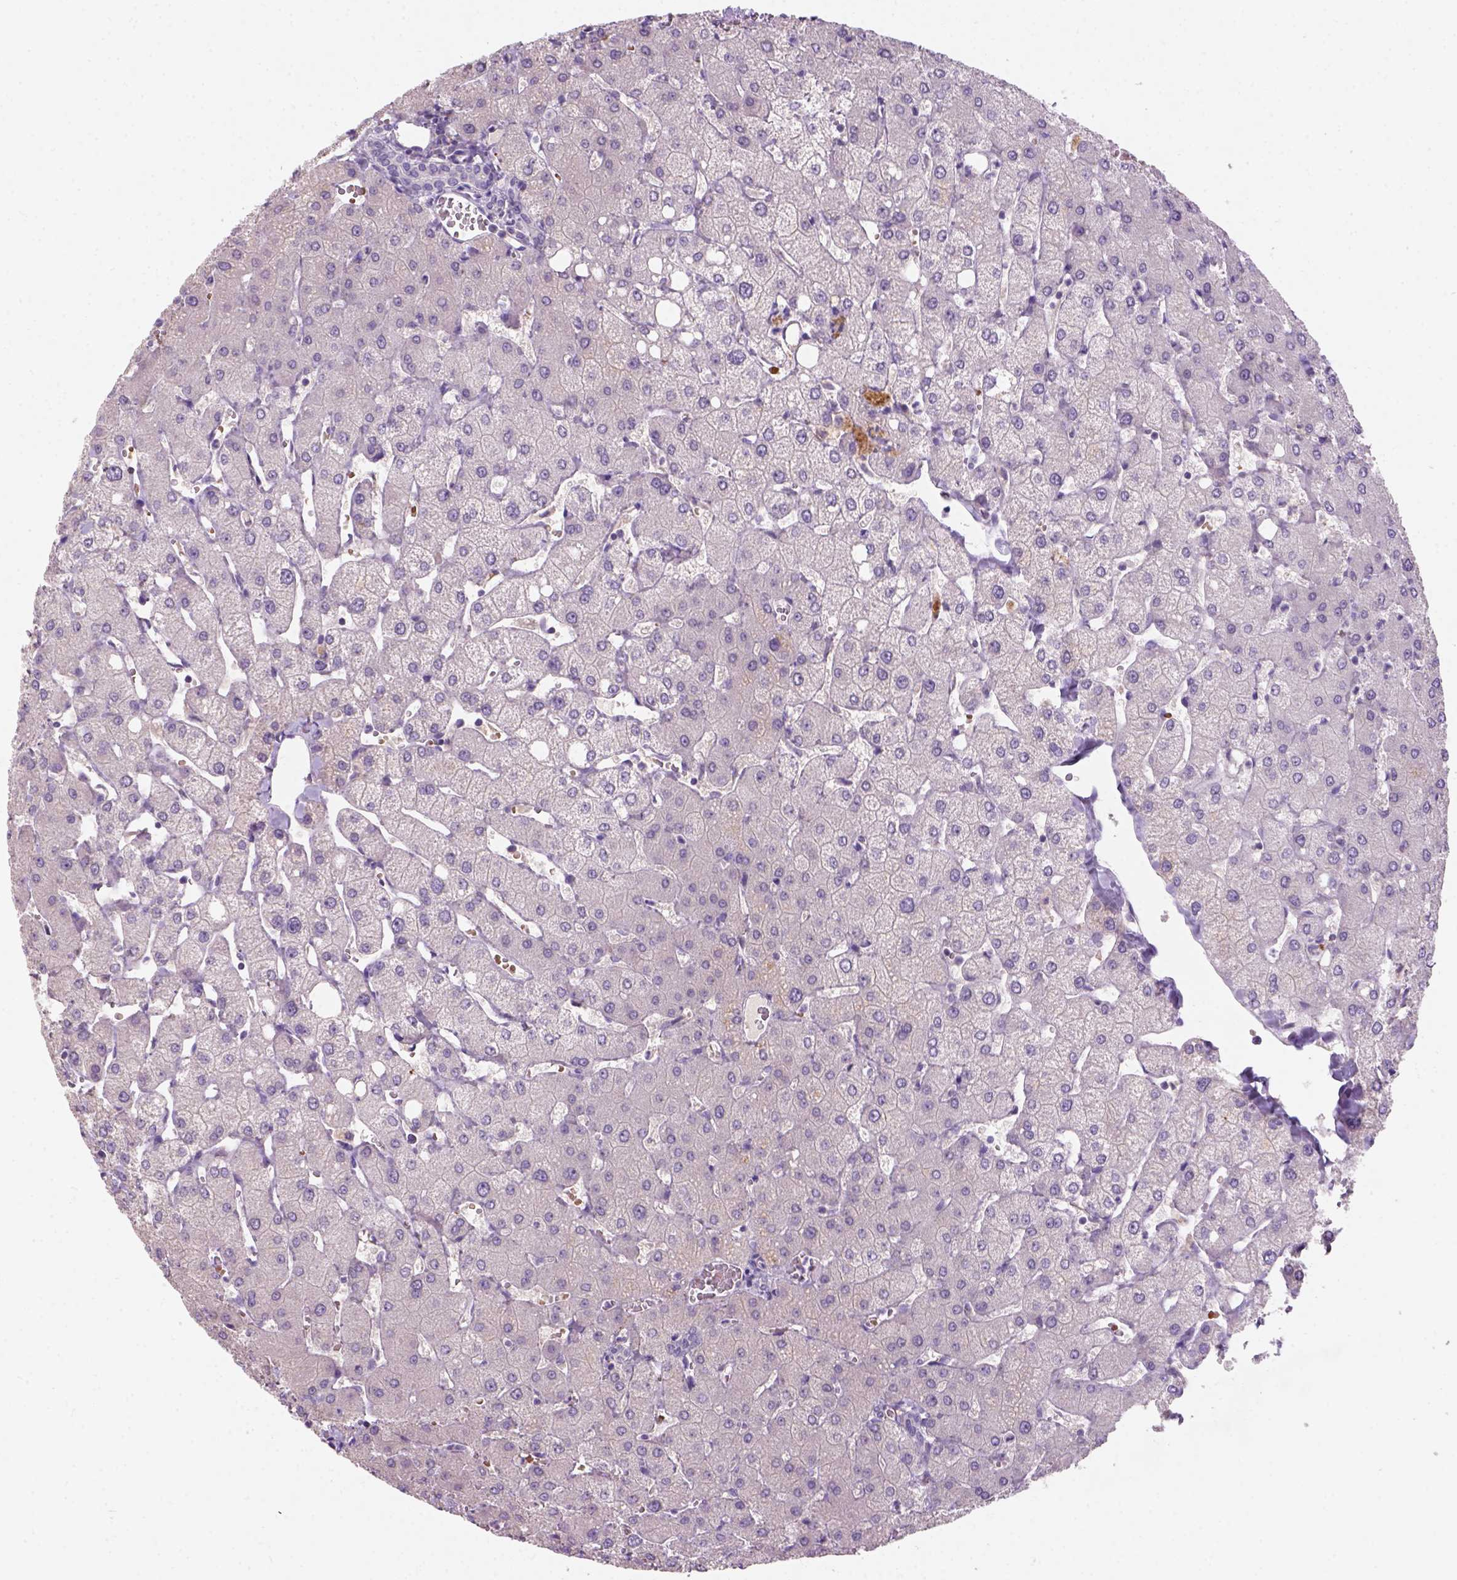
{"staining": {"intensity": "negative", "quantity": "none", "location": "none"}, "tissue": "liver", "cell_type": "Cholangiocytes", "image_type": "normal", "snomed": [{"axis": "morphology", "description": "Normal tissue, NOS"}, {"axis": "topography", "description": "Liver"}], "caption": "Immunohistochemistry (IHC) histopathology image of unremarkable liver stained for a protein (brown), which shows no staining in cholangiocytes.", "gene": "ZMAT4", "patient": {"sex": "female", "age": 54}}